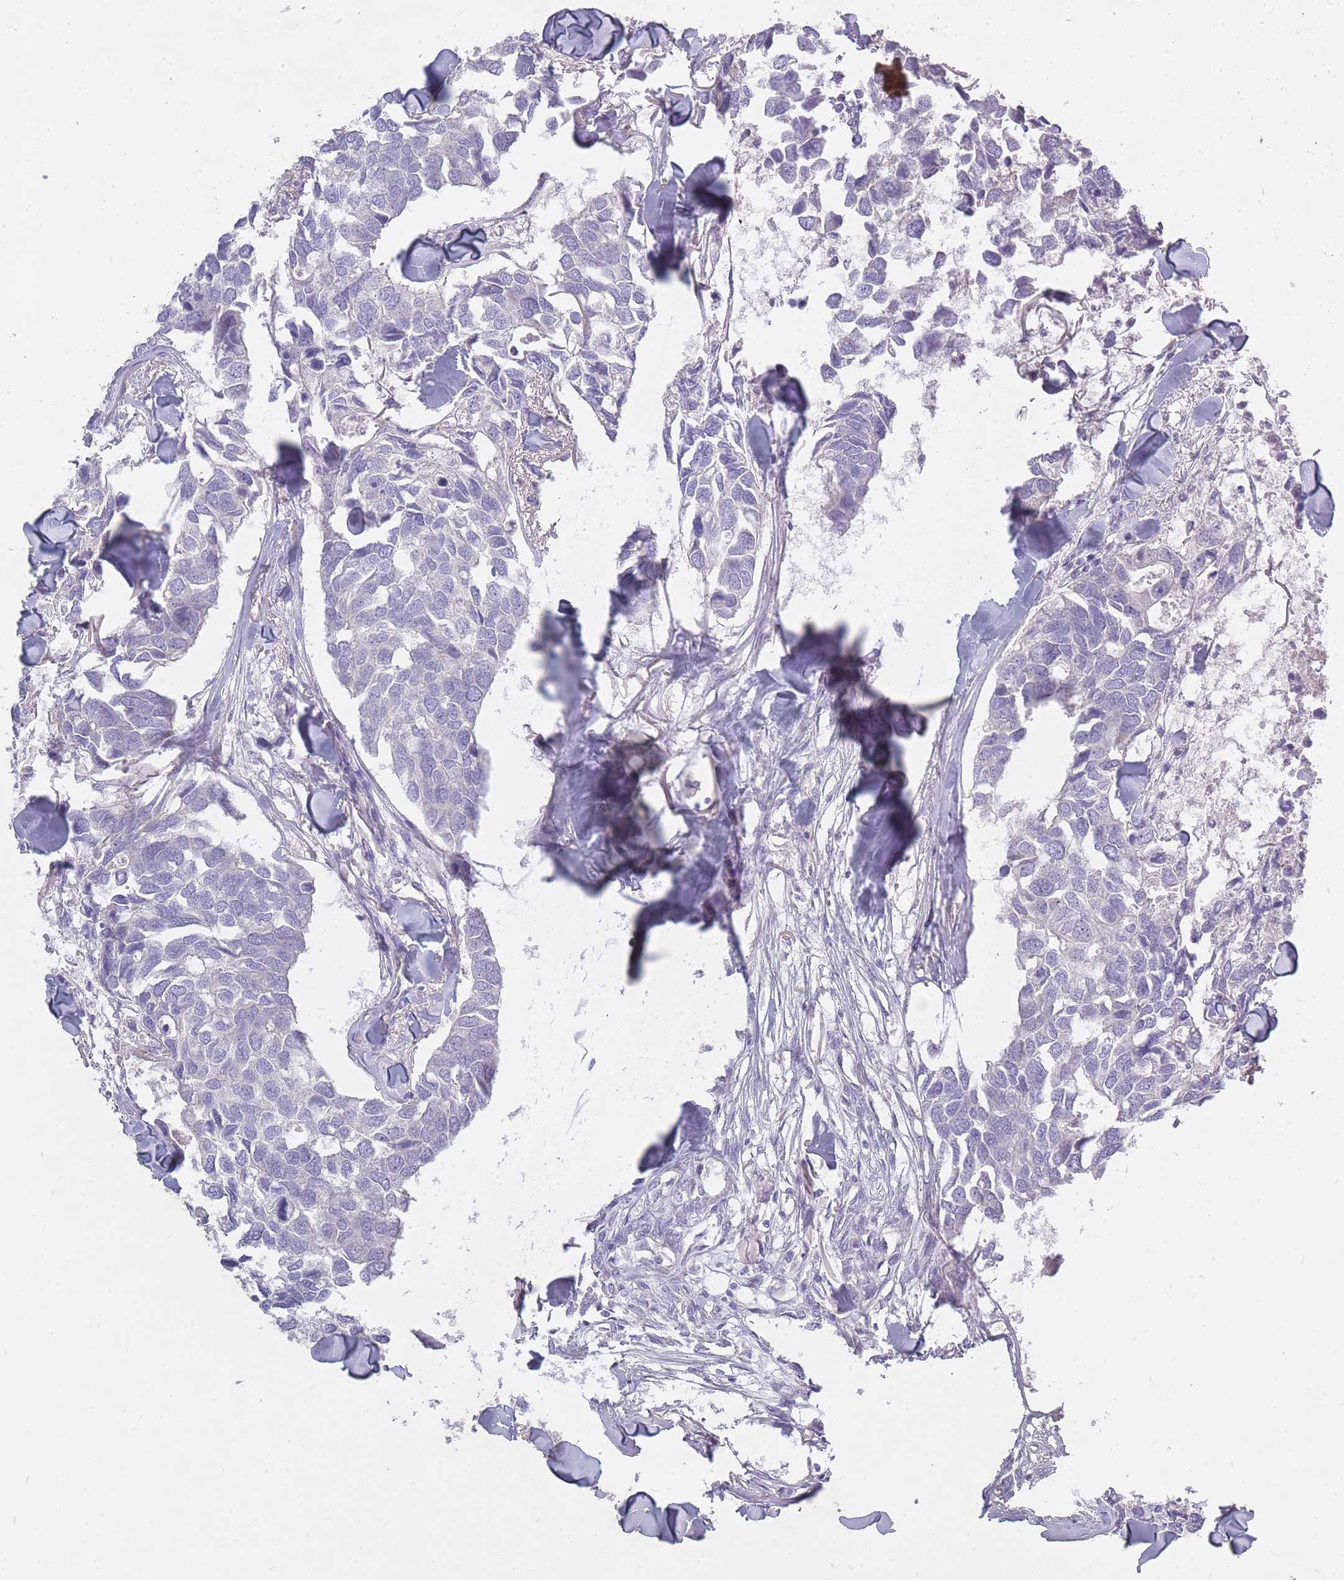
{"staining": {"intensity": "negative", "quantity": "none", "location": "none"}, "tissue": "breast cancer", "cell_type": "Tumor cells", "image_type": "cancer", "snomed": [{"axis": "morphology", "description": "Duct carcinoma"}, {"axis": "topography", "description": "Breast"}], "caption": "Immunohistochemistry of breast cancer (intraductal carcinoma) reveals no staining in tumor cells.", "gene": "ALKBH4", "patient": {"sex": "female", "age": 83}}